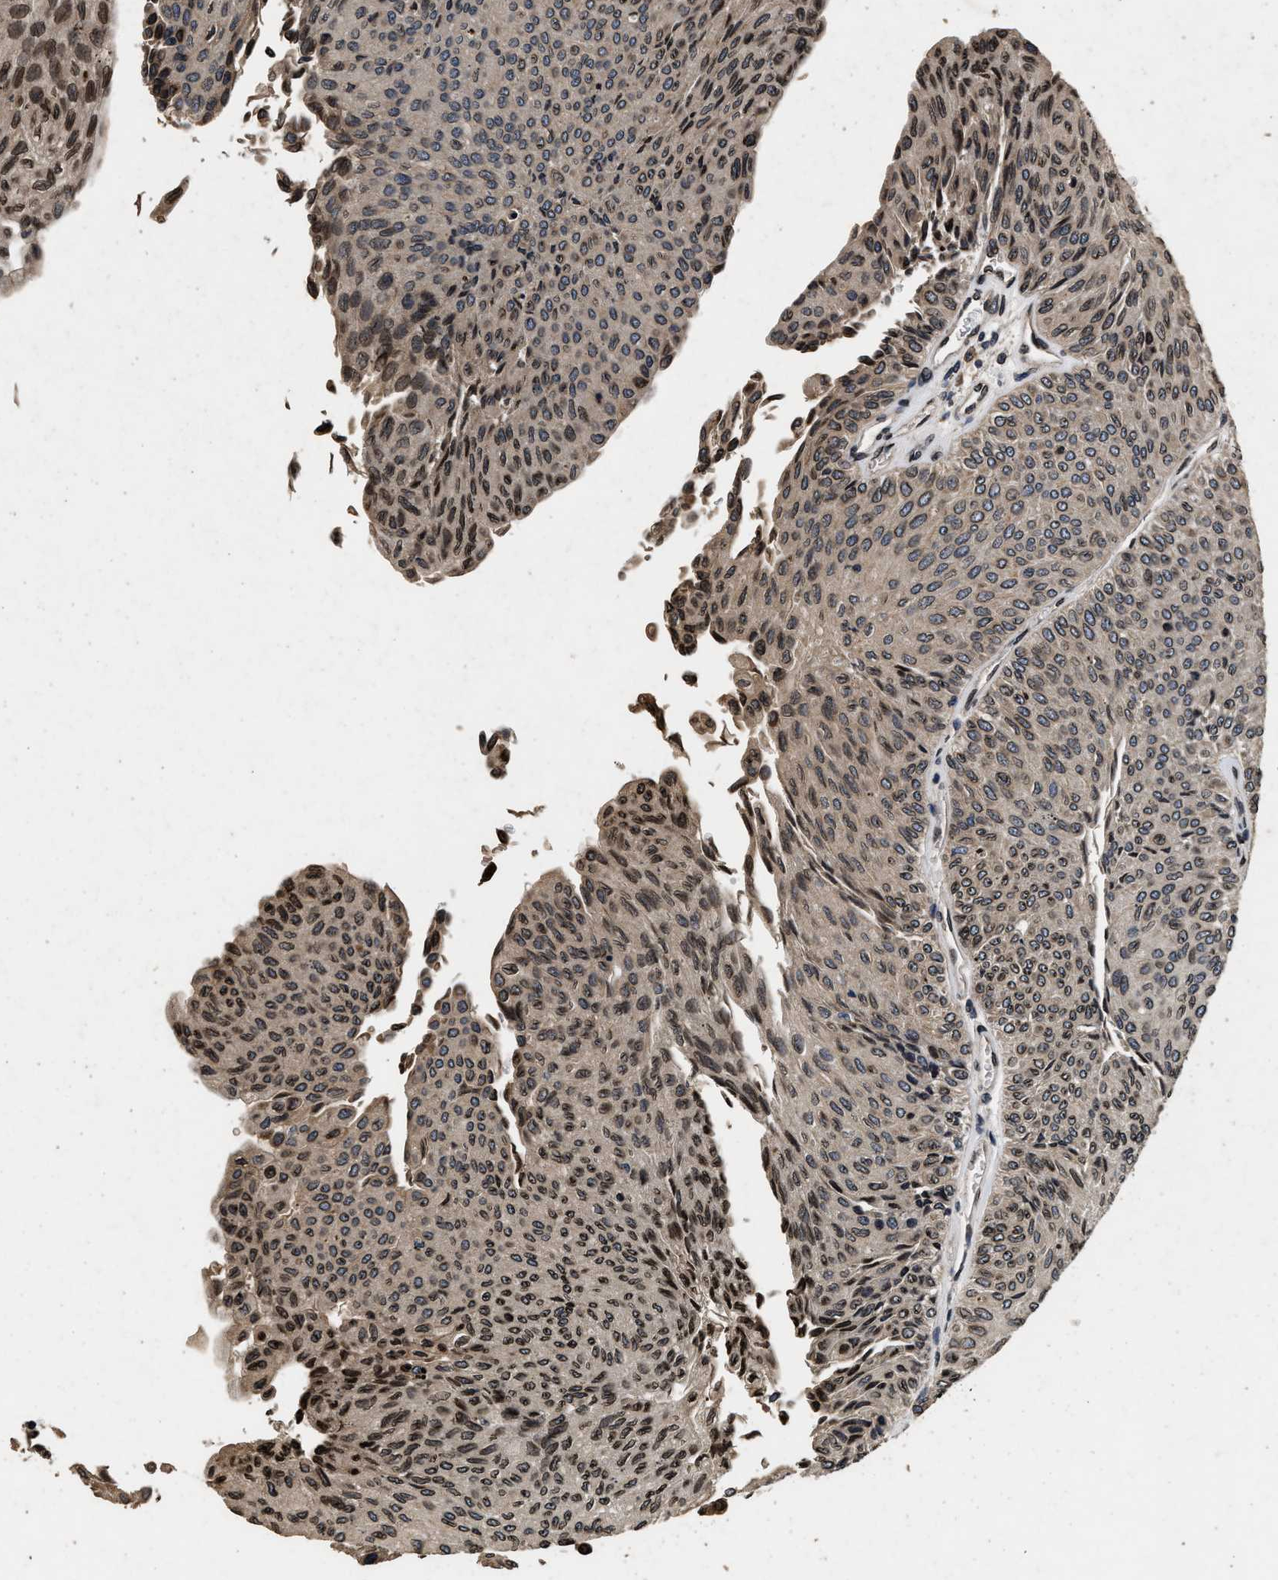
{"staining": {"intensity": "moderate", "quantity": ">75%", "location": "cytoplasmic/membranous,nuclear"}, "tissue": "urothelial cancer", "cell_type": "Tumor cells", "image_type": "cancer", "snomed": [{"axis": "morphology", "description": "Urothelial carcinoma, Low grade"}, {"axis": "topography", "description": "Urinary bladder"}], "caption": "Human low-grade urothelial carcinoma stained with a brown dye exhibits moderate cytoplasmic/membranous and nuclear positive positivity in about >75% of tumor cells.", "gene": "ACCS", "patient": {"sex": "male", "age": 78}}